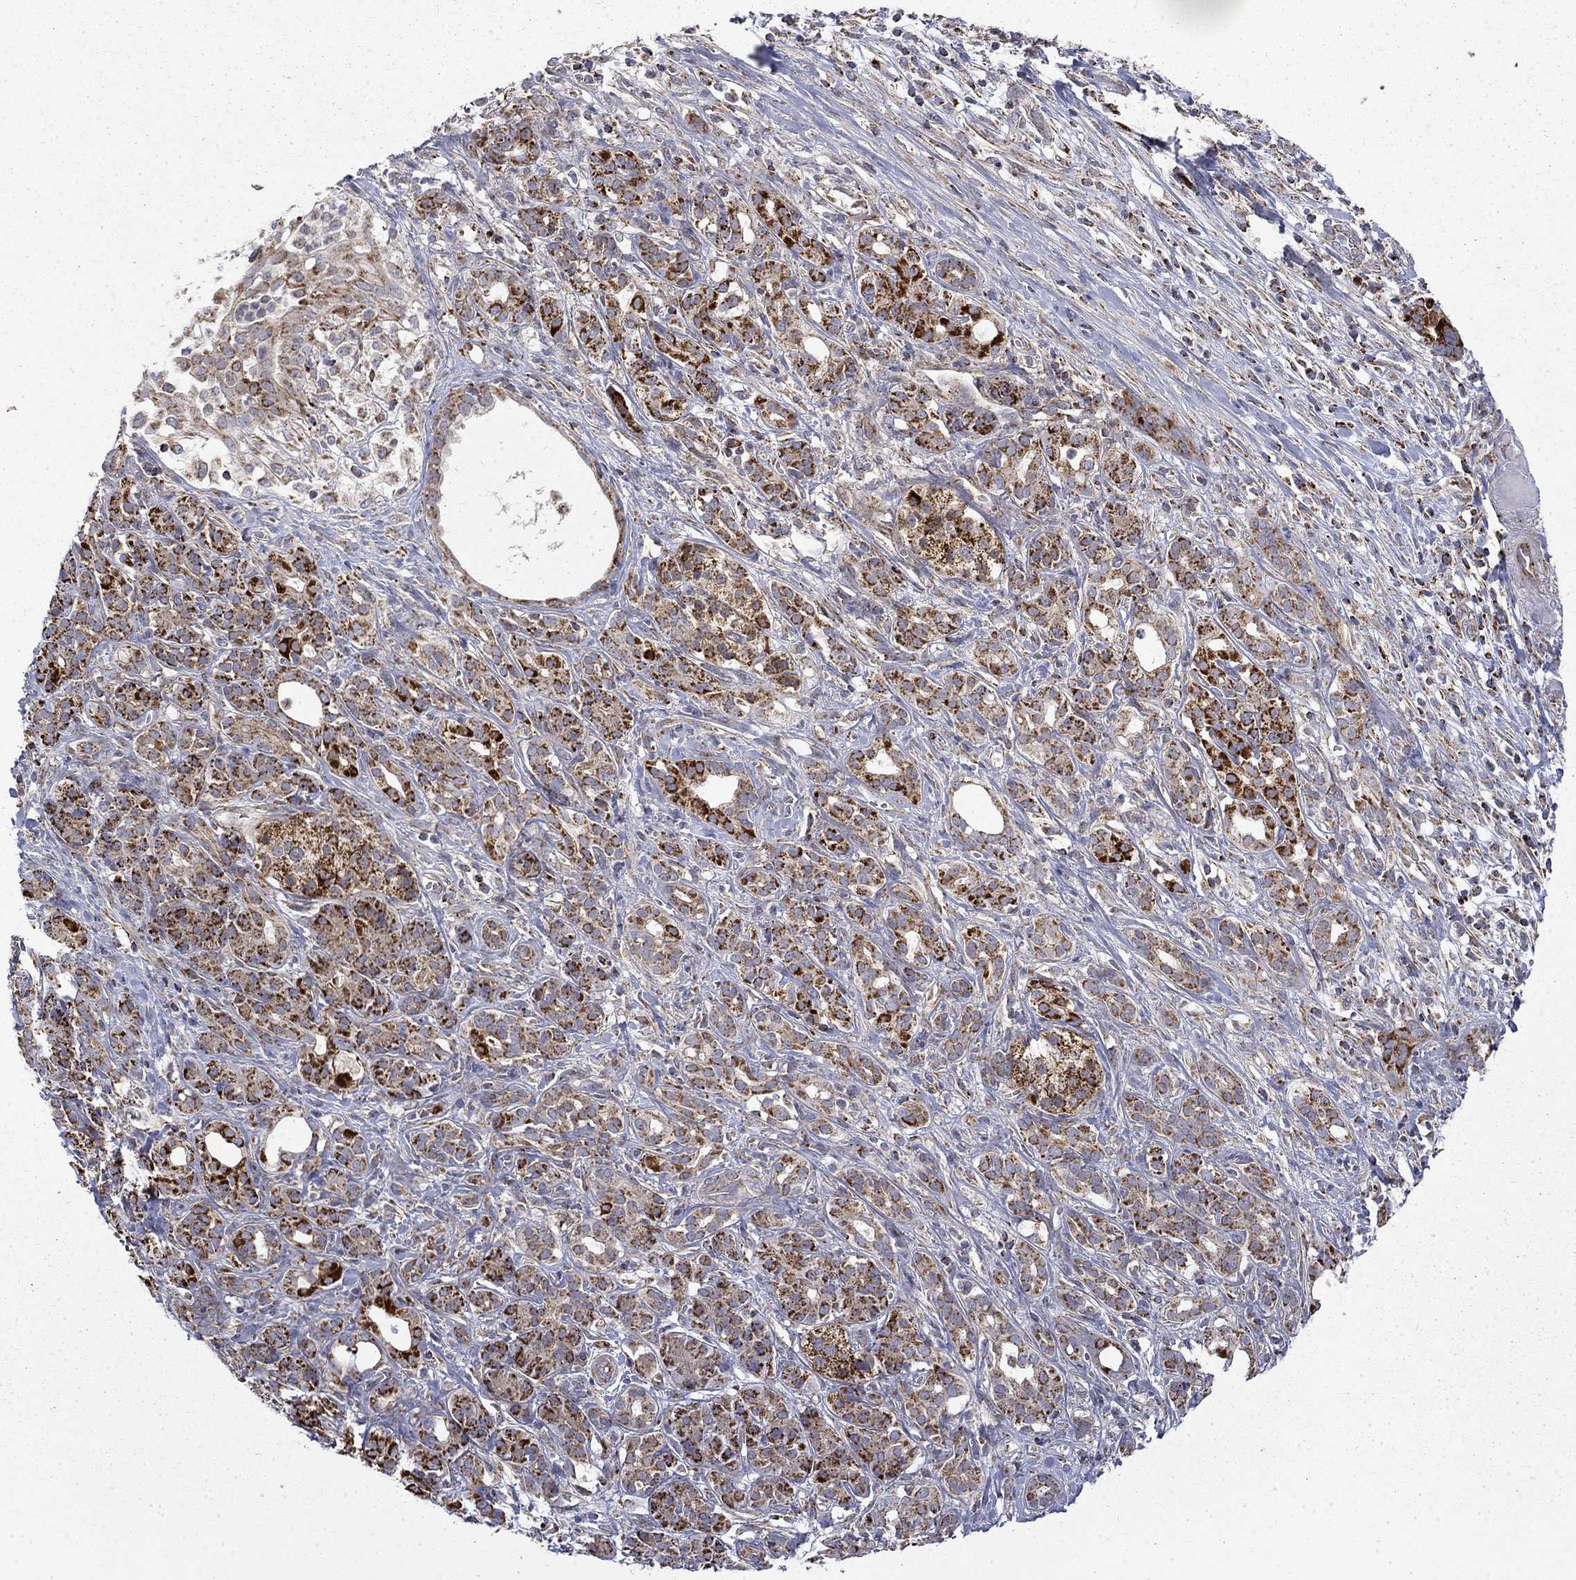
{"staining": {"intensity": "strong", "quantity": ">75%", "location": "cytoplasmic/membranous"}, "tissue": "pancreatic cancer", "cell_type": "Tumor cells", "image_type": "cancer", "snomed": [{"axis": "morphology", "description": "Adenocarcinoma, NOS"}, {"axis": "topography", "description": "Pancreas"}], "caption": "Protein staining reveals strong cytoplasmic/membranous expression in about >75% of tumor cells in pancreatic cancer.", "gene": "PCBP3", "patient": {"sex": "male", "age": 61}}